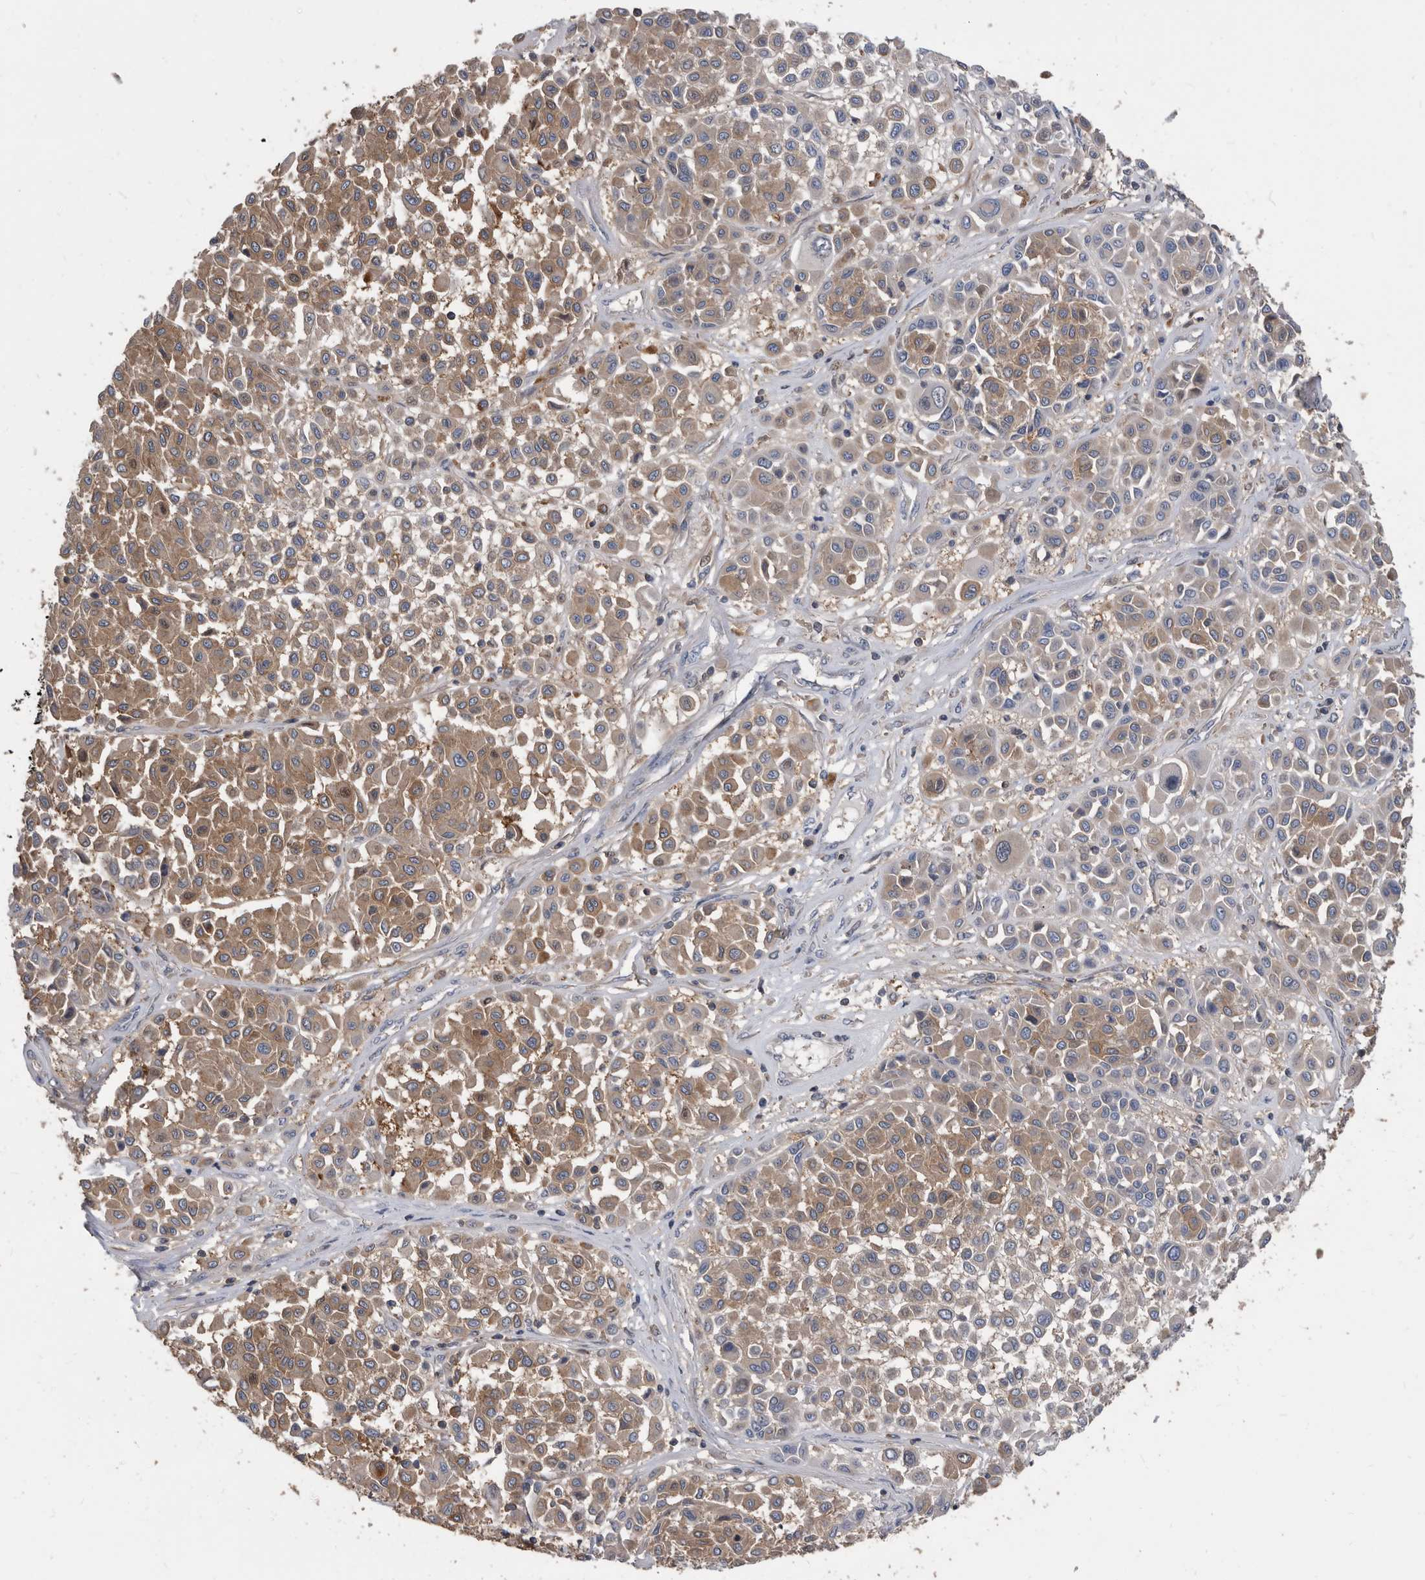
{"staining": {"intensity": "weak", "quantity": "25%-75%", "location": "cytoplasmic/membranous"}, "tissue": "melanoma", "cell_type": "Tumor cells", "image_type": "cancer", "snomed": [{"axis": "morphology", "description": "Malignant melanoma, Metastatic site"}, {"axis": "topography", "description": "Soft tissue"}], "caption": "Brown immunohistochemical staining in human melanoma demonstrates weak cytoplasmic/membranous staining in about 25%-75% of tumor cells.", "gene": "APEH", "patient": {"sex": "male", "age": 41}}